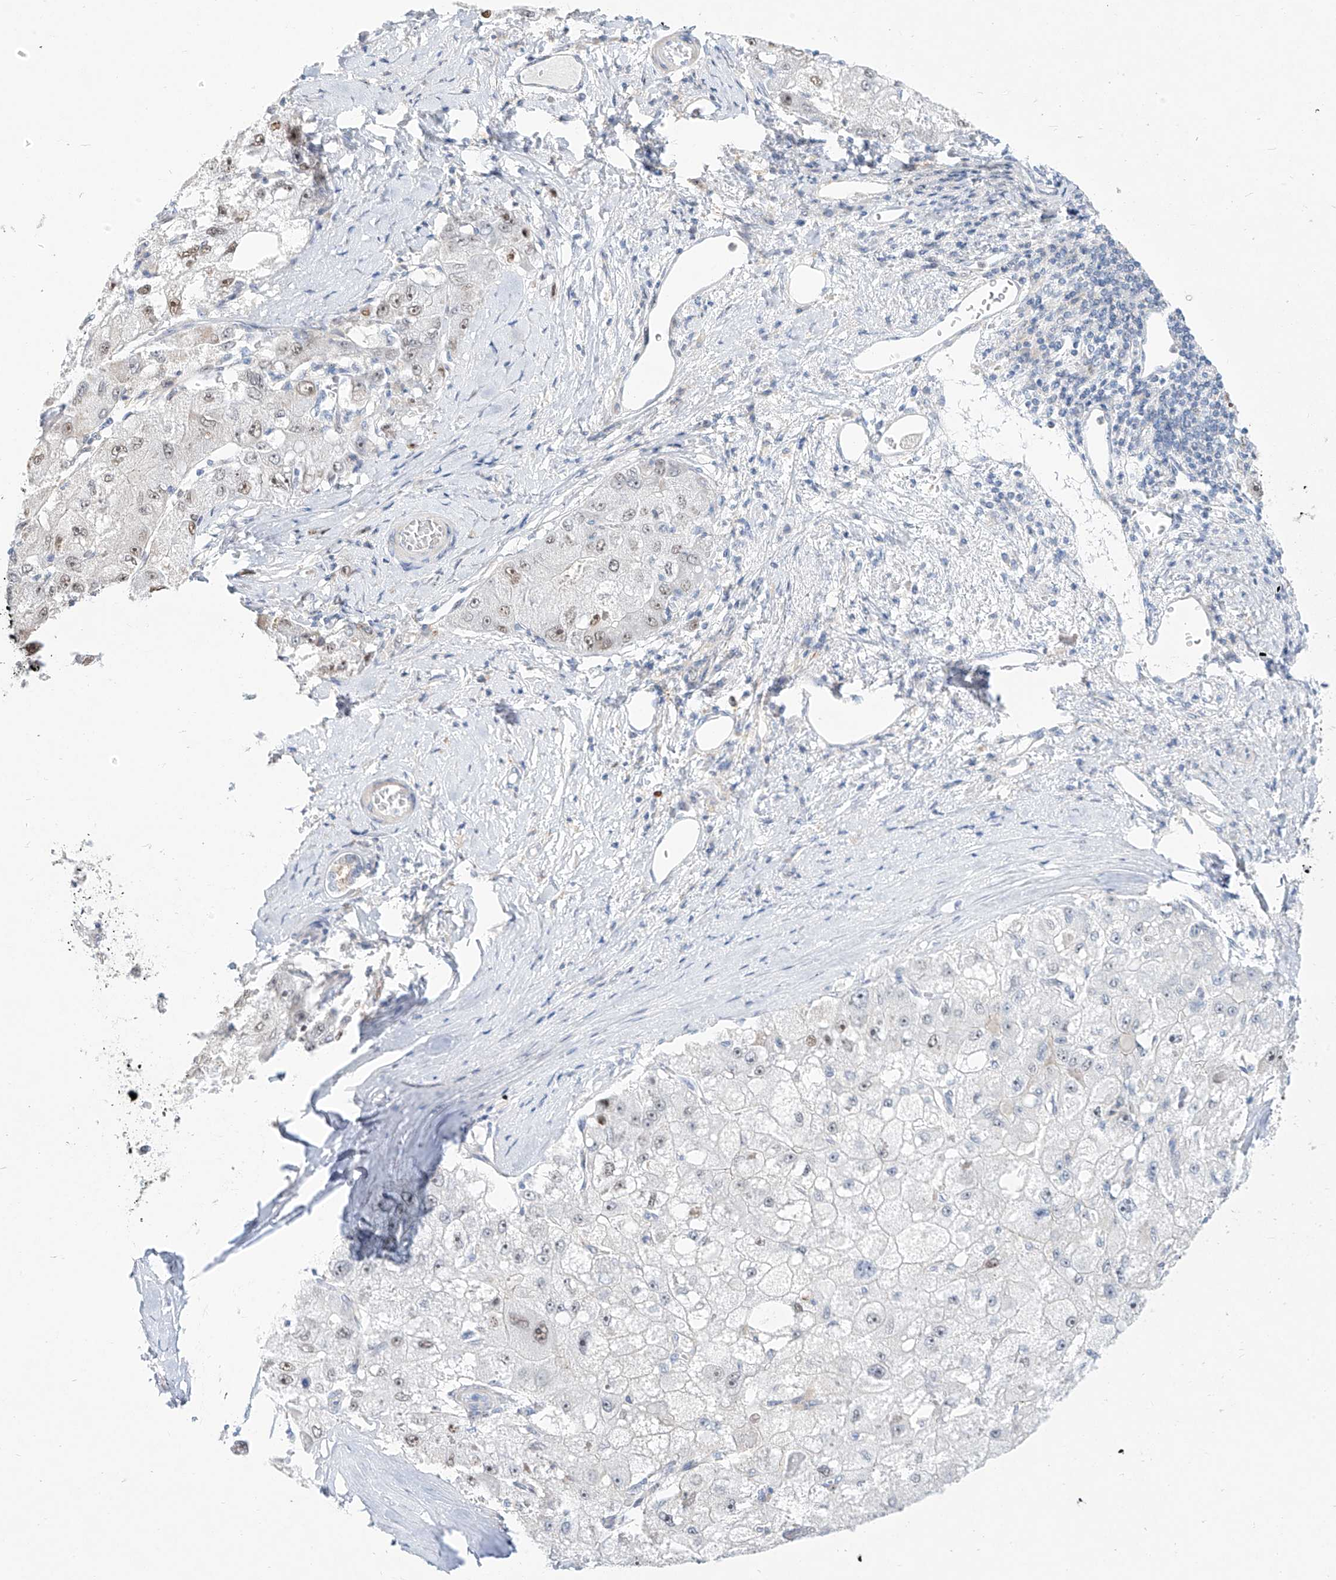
{"staining": {"intensity": "moderate", "quantity": "<25%", "location": "nuclear"}, "tissue": "liver cancer", "cell_type": "Tumor cells", "image_type": "cancer", "snomed": [{"axis": "morphology", "description": "Carcinoma, Hepatocellular, NOS"}, {"axis": "topography", "description": "Liver"}], "caption": "Protein expression analysis of liver hepatocellular carcinoma shows moderate nuclear staining in about <25% of tumor cells.", "gene": "SNU13", "patient": {"sex": "male", "age": 80}}